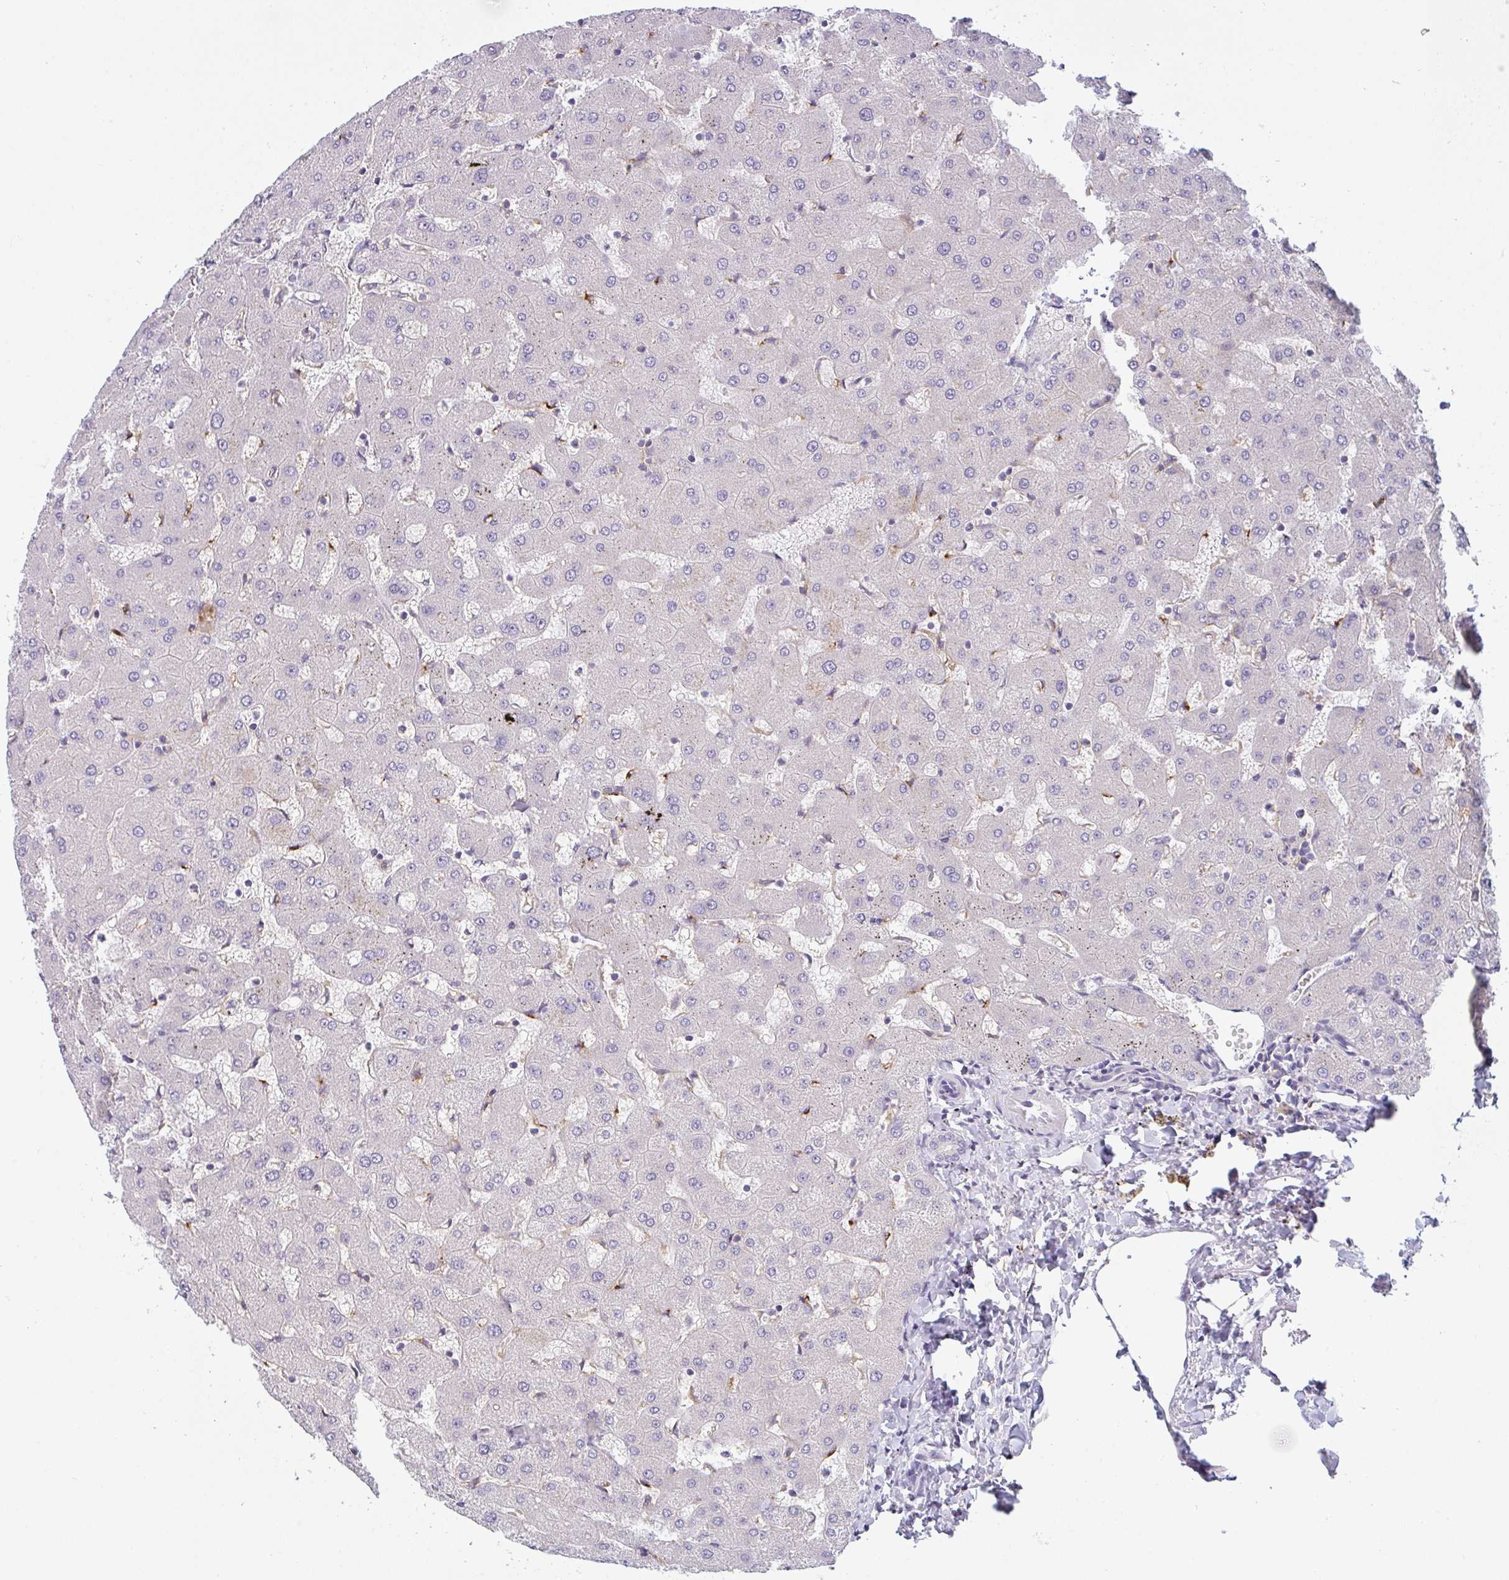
{"staining": {"intensity": "weak", "quantity": "25%-75%", "location": "cytoplasmic/membranous"}, "tissue": "liver", "cell_type": "Cholangiocytes", "image_type": "normal", "snomed": [{"axis": "morphology", "description": "Normal tissue, NOS"}, {"axis": "topography", "description": "Liver"}], "caption": "Immunohistochemistry (IHC) of unremarkable liver displays low levels of weak cytoplasmic/membranous positivity in approximately 25%-75% of cholangiocytes.", "gene": "SNX5", "patient": {"sex": "female", "age": 63}}